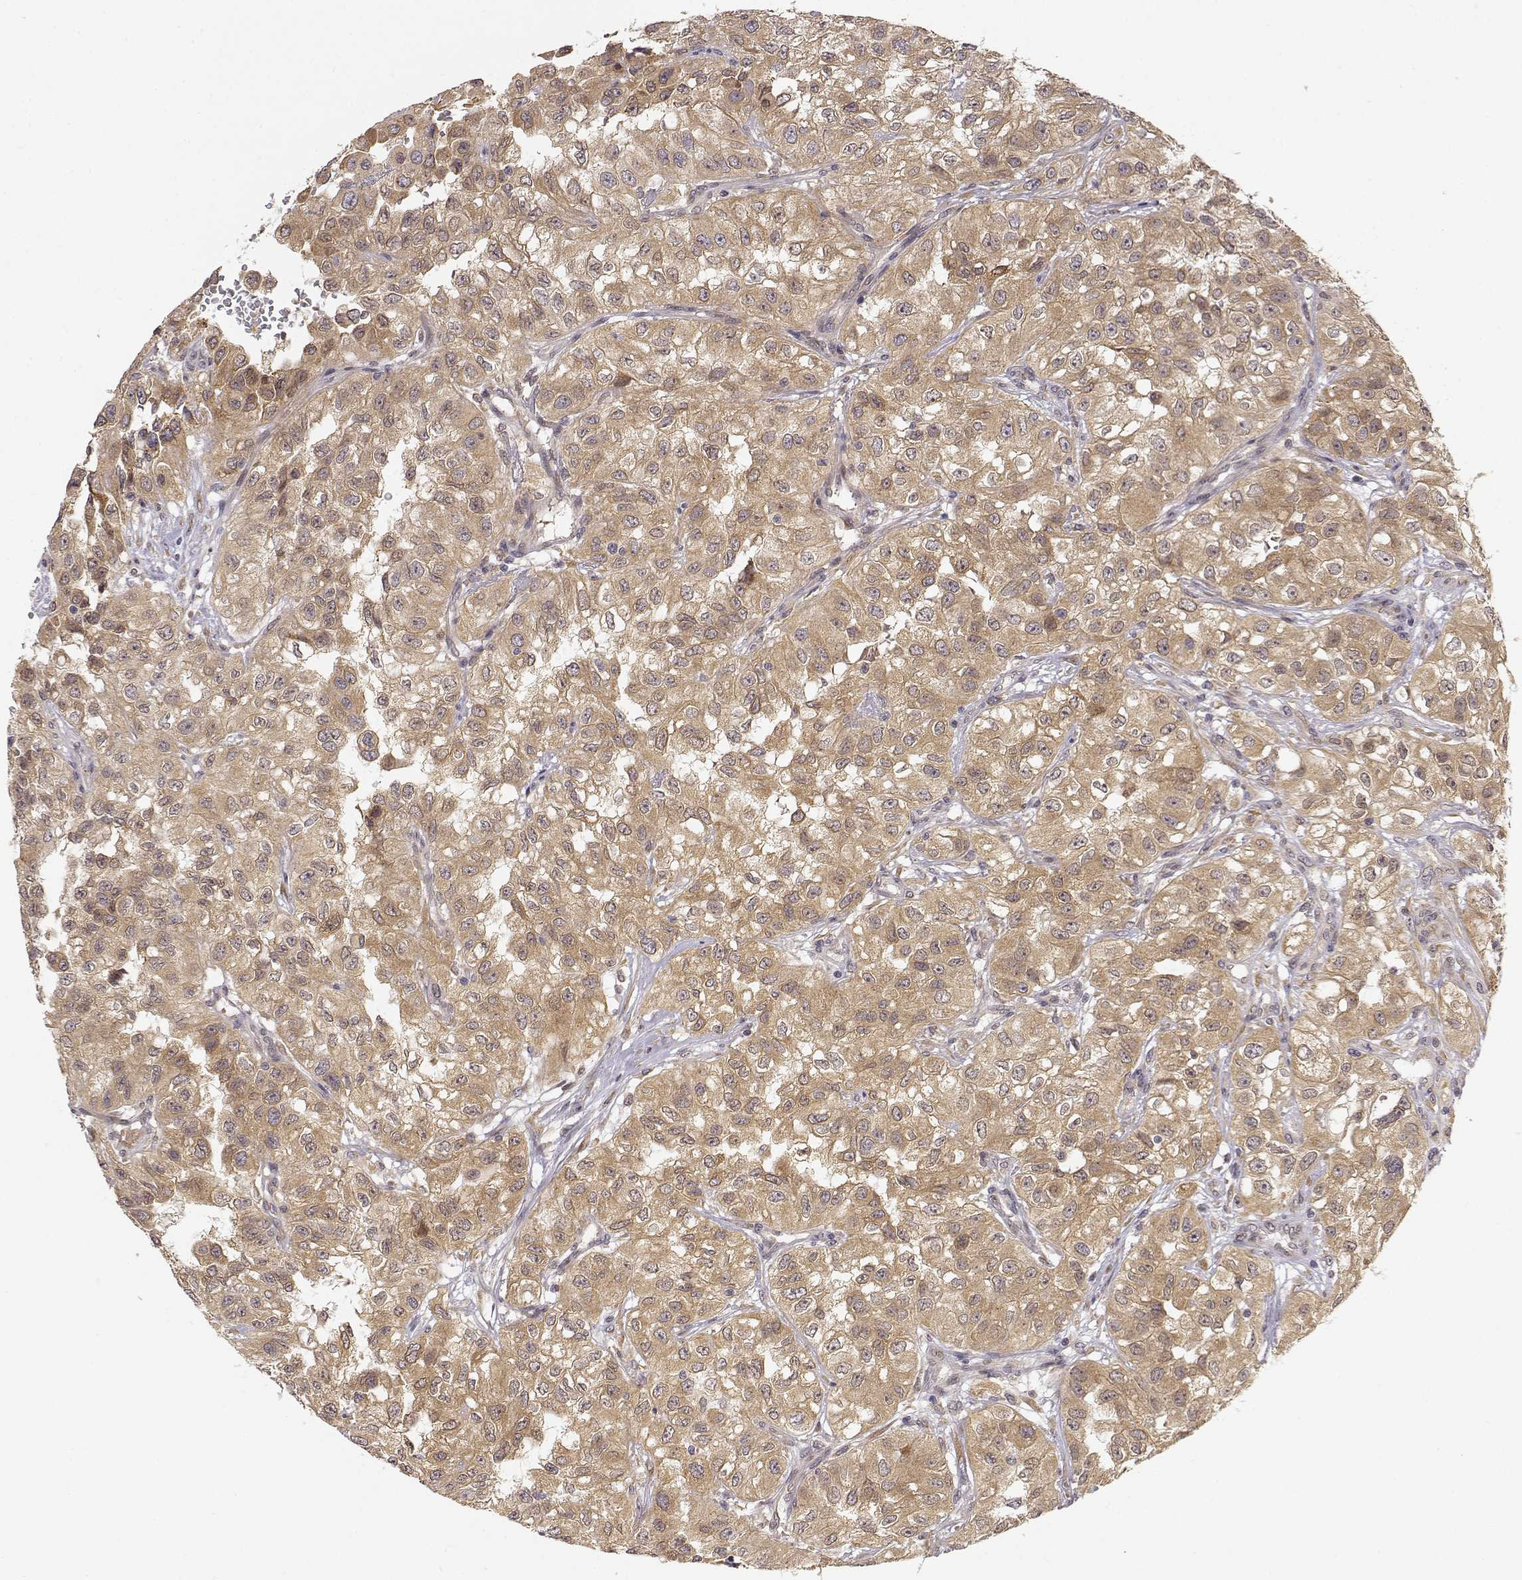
{"staining": {"intensity": "weak", "quantity": ">75%", "location": "cytoplasmic/membranous"}, "tissue": "renal cancer", "cell_type": "Tumor cells", "image_type": "cancer", "snomed": [{"axis": "morphology", "description": "Adenocarcinoma, NOS"}, {"axis": "topography", "description": "Kidney"}], "caption": "High-power microscopy captured an immunohistochemistry image of renal cancer, revealing weak cytoplasmic/membranous expression in about >75% of tumor cells. (IHC, brightfield microscopy, high magnification).", "gene": "ERGIC2", "patient": {"sex": "male", "age": 64}}